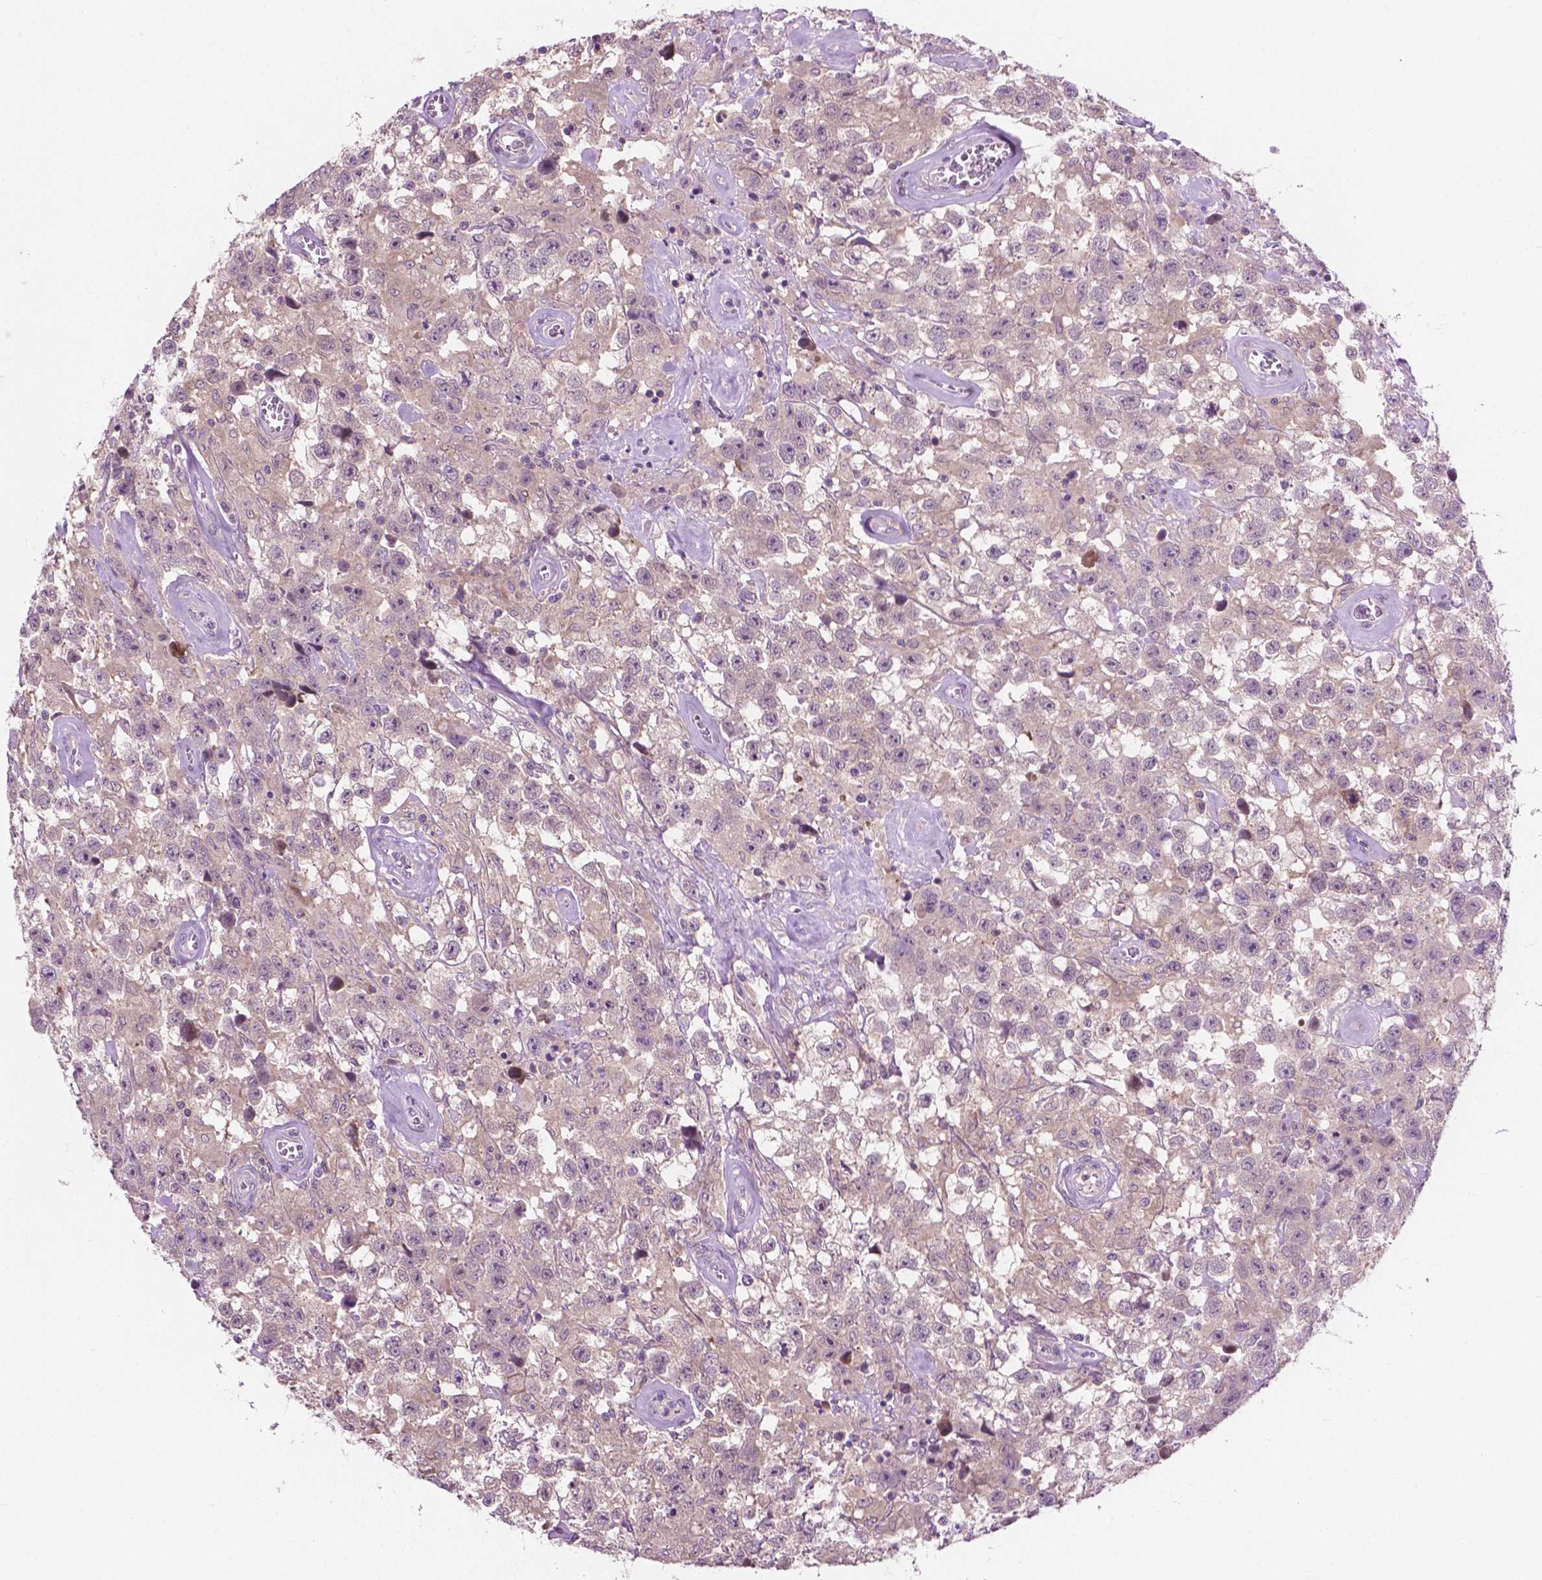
{"staining": {"intensity": "negative", "quantity": "none", "location": "none"}, "tissue": "testis cancer", "cell_type": "Tumor cells", "image_type": "cancer", "snomed": [{"axis": "morphology", "description": "Seminoma, NOS"}, {"axis": "topography", "description": "Testis"}], "caption": "DAB (3,3'-diaminobenzidine) immunohistochemical staining of testis cancer demonstrates no significant expression in tumor cells. (Stains: DAB (3,3'-diaminobenzidine) IHC with hematoxylin counter stain, Microscopy: brightfield microscopy at high magnification).", "gene": "MZT1", "patient": {"sex": "male", "age": 43}}